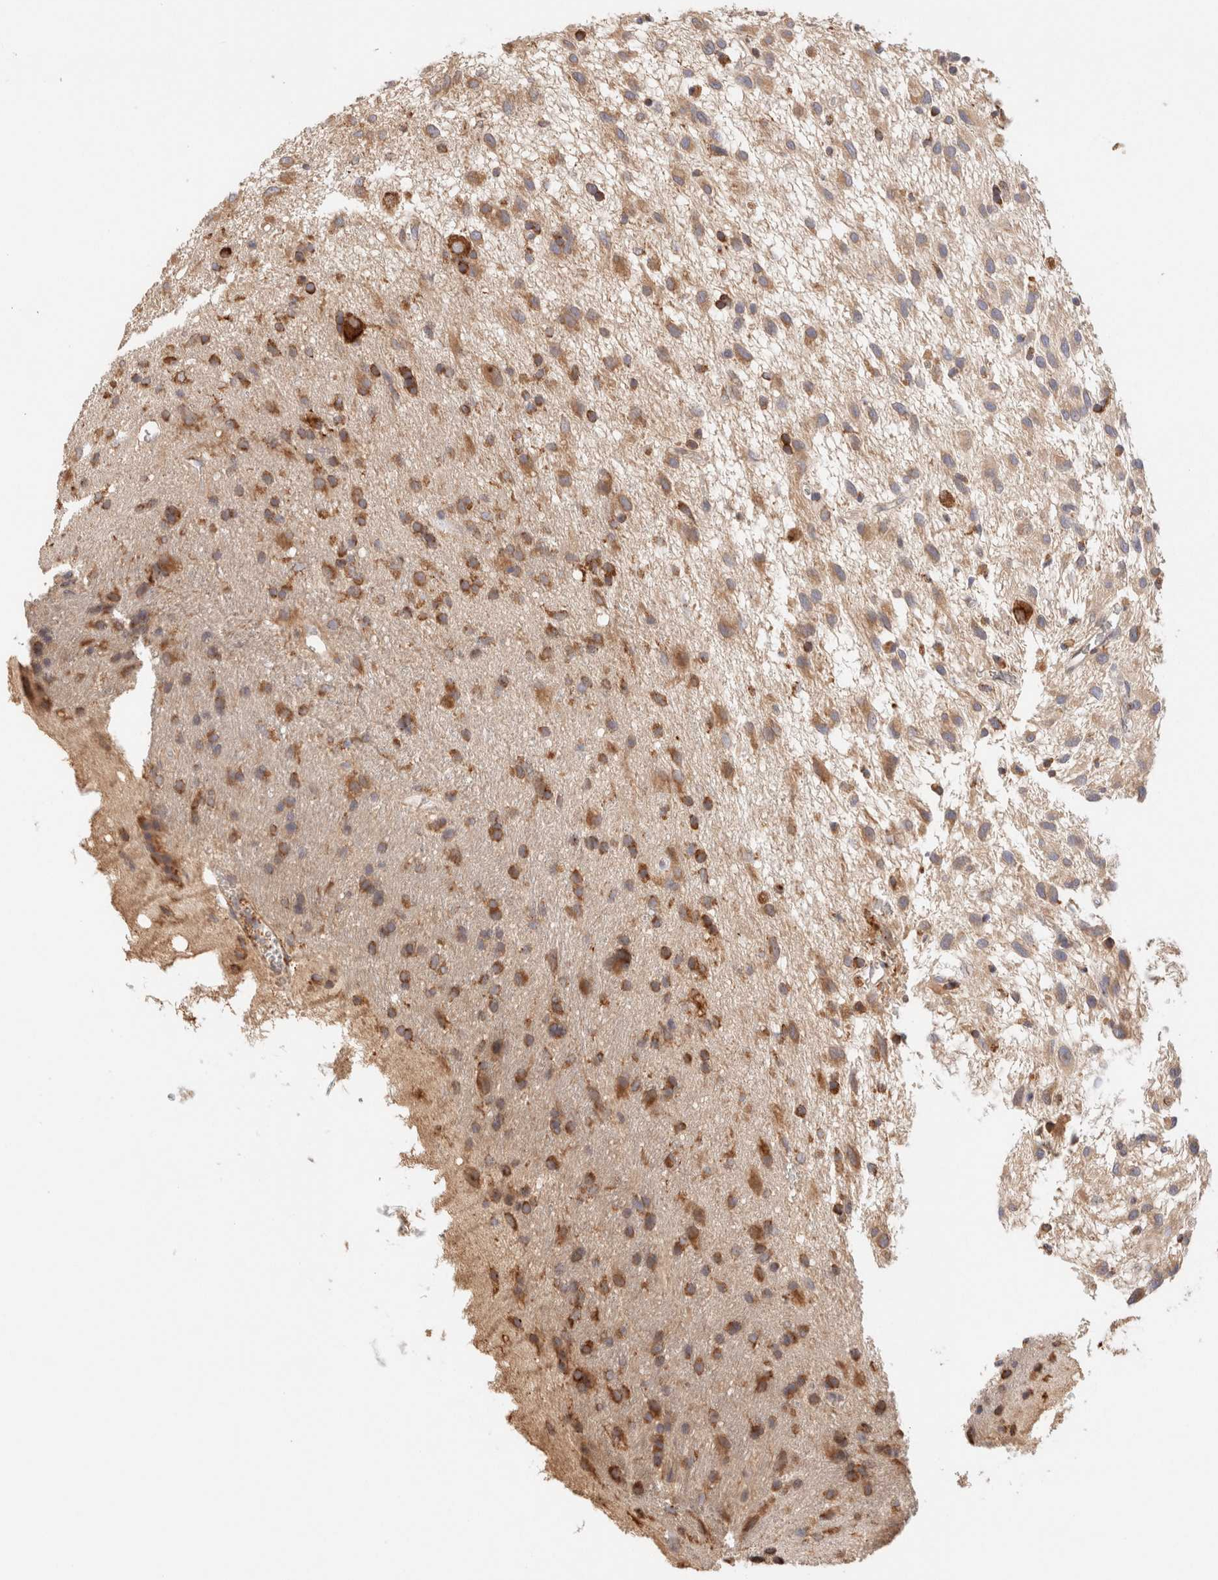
{"staining": {"intensity": "moderate", "quantity": ">75%", "location": "cytoplasmic/membranous"}, "tissue": "glioma", "cell_type": "Tumor cells", "image_type": "cancer", "snomed": [{"axis": "morphology", "description": "Glioma, malignant, Low grade"}, {"axis": "topography", "description": "Brain"}], "caption": "Moderate cytoplasmic/membranous staining for a protein is present in approximately >75% of tumor cells of malignant glioma (low-grade) using immunohistochemistry (IHC).", "gene": "FER", "patient": {"sex": "male", "age": 77}}